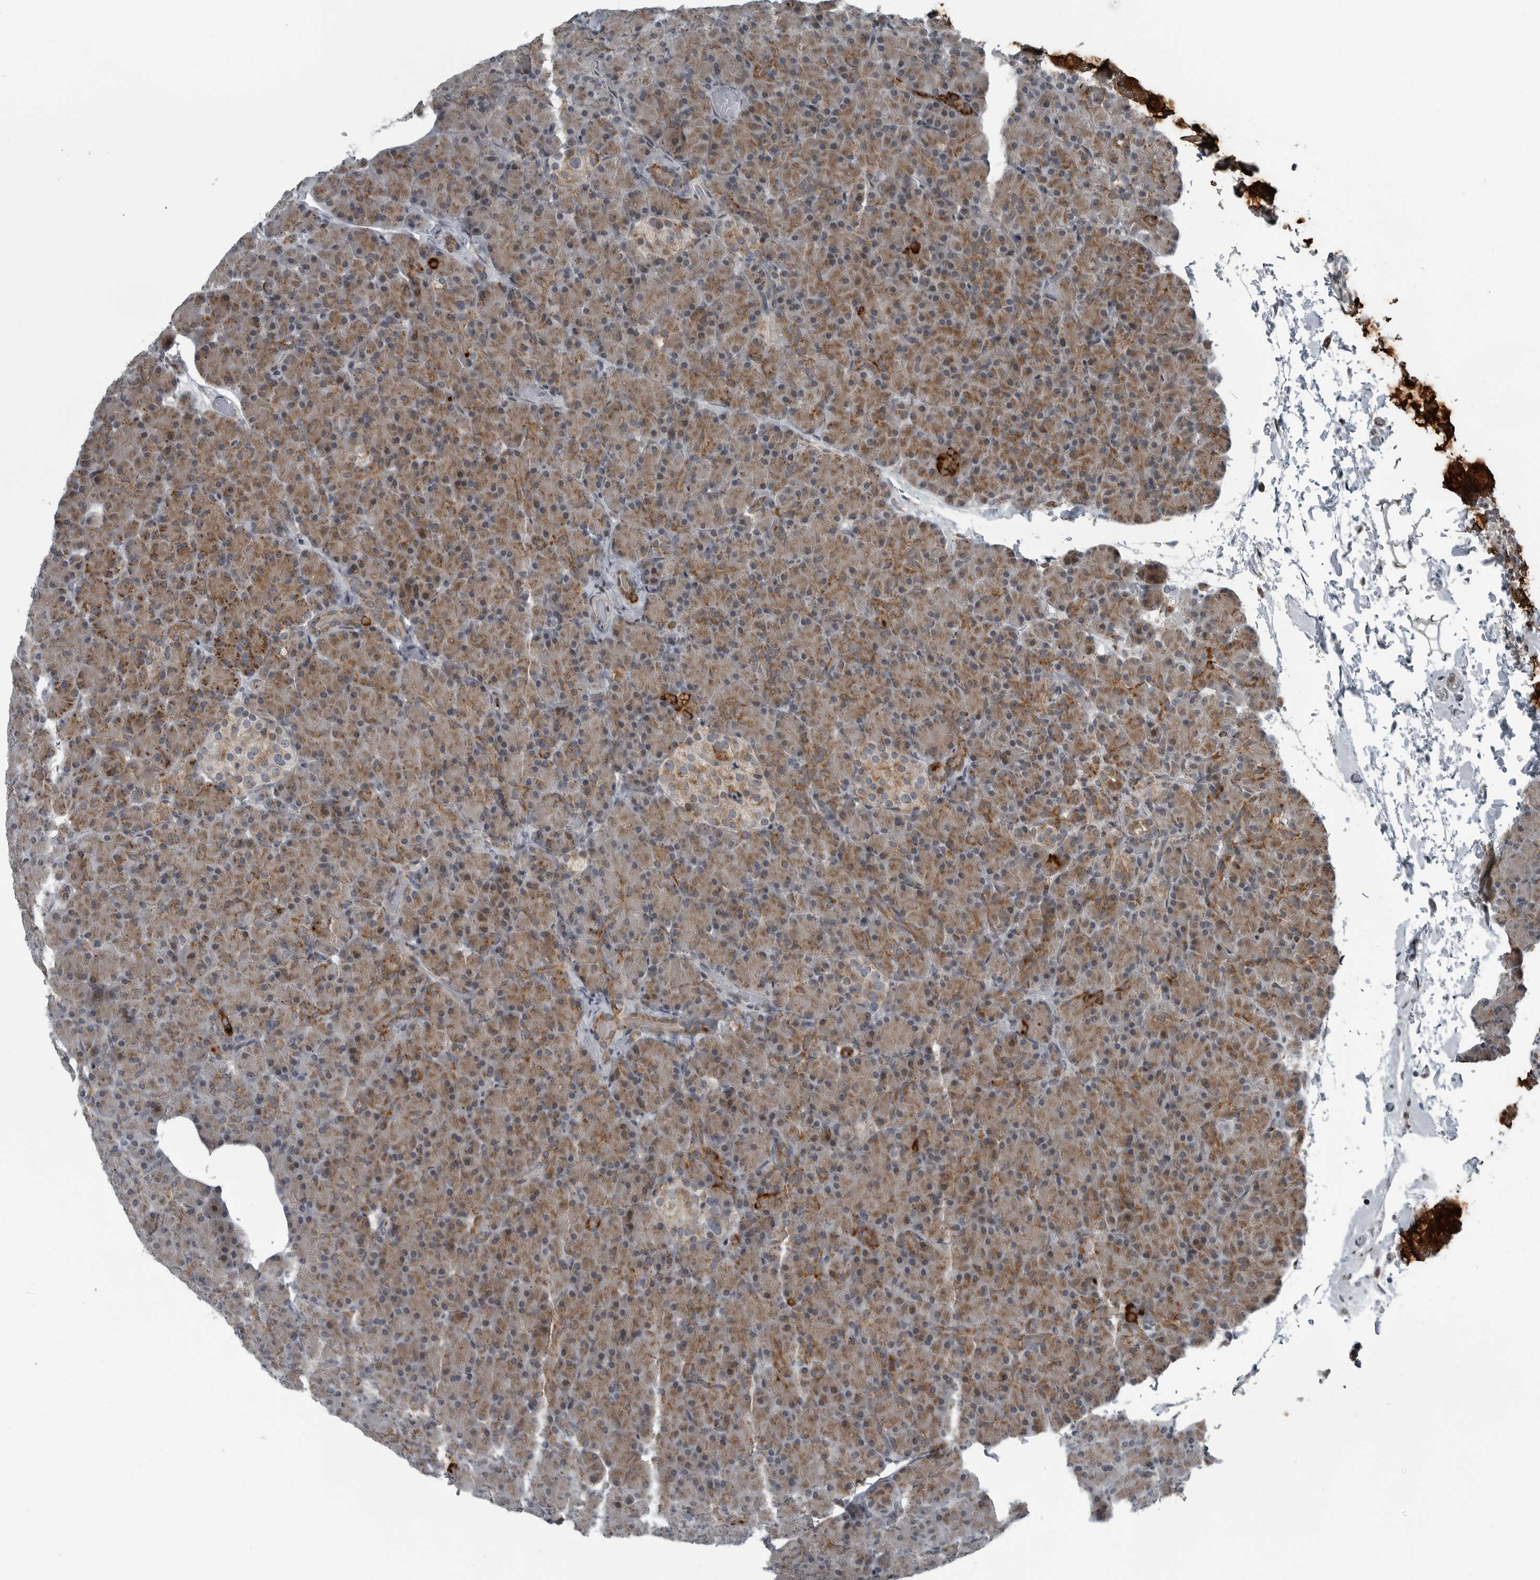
{"staining": {"intensity": "moderate", "quantity": ">75%", "location": "cytoplasmic/membranous"}, "tissue": "pancreas", "cell_type": "Exocrine glandular cells", "image_type": "normal", "snomed": [{"axis": "morphology", "description": "Normal tissue, NOS"}, {"axis": "topography", "description": "Pancreas"}], "caption": "Protein staining of normal pancreas displays moderate cytoplasmic/membranous staining in approximately >75% of exocrine glandular cells.", "gene": "GAK", "patient": {"sex": "female", "age": 43}}